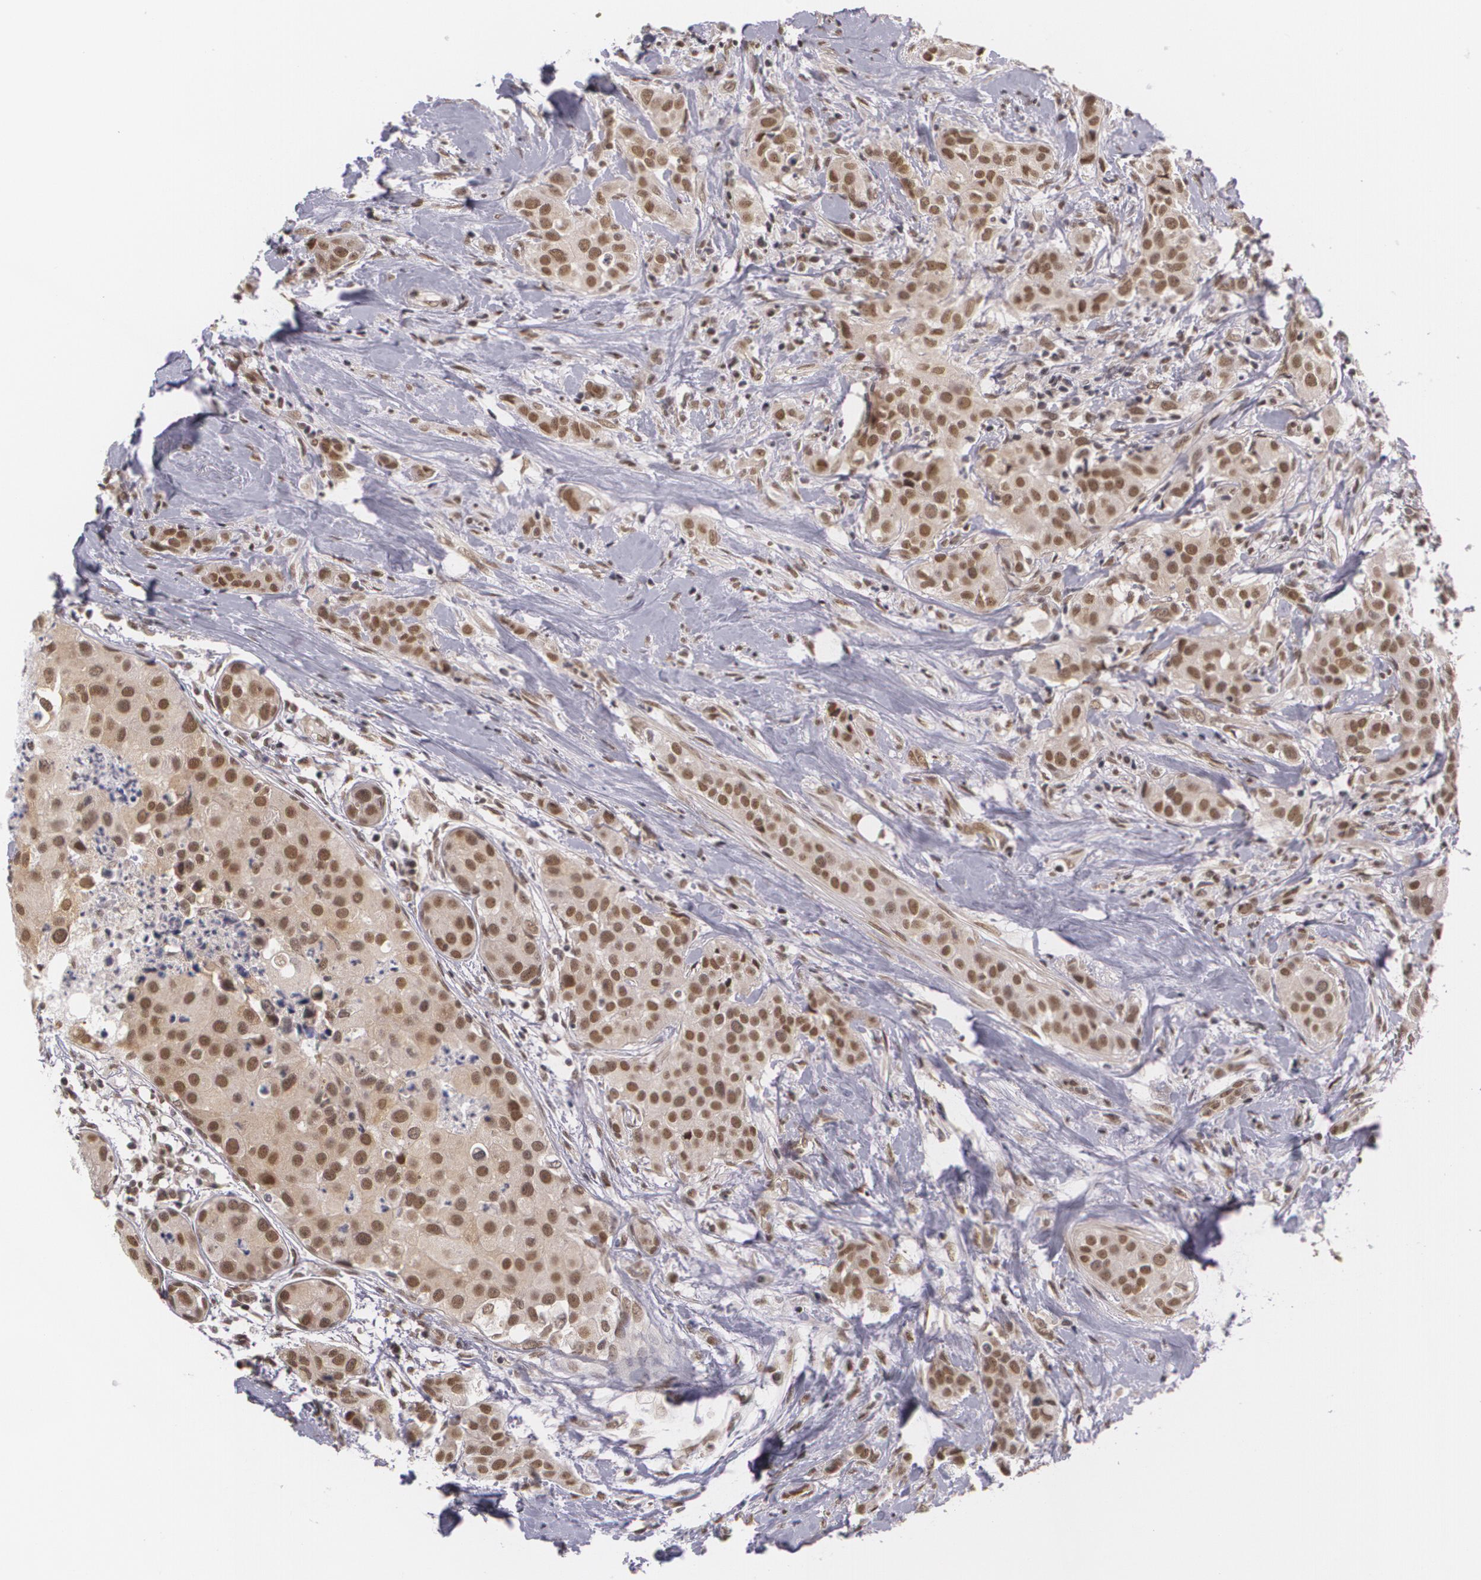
{"staining": {"intensity": "moderate", "quantity": ">75%", "location": "cytoplasmic/membranous,nuclear"}, "tissue": "breast cancer", "cell_type": "Tumor cells", "image_type": "cancer", "snomed": [{"axis": "morphology", "description": "Duct carcinoma"}, {"axis": "topography", "description": "Breast"}], "caption": "Infiltrating ductal carcinoma (breast) stained for a protein (brown) exhibits moderate cytoplasmic/membranous and nuclear positive staining in about >75% of tumor cells.", "gene": "ALX1", "patient": {"sex": "female", "age": 45}}